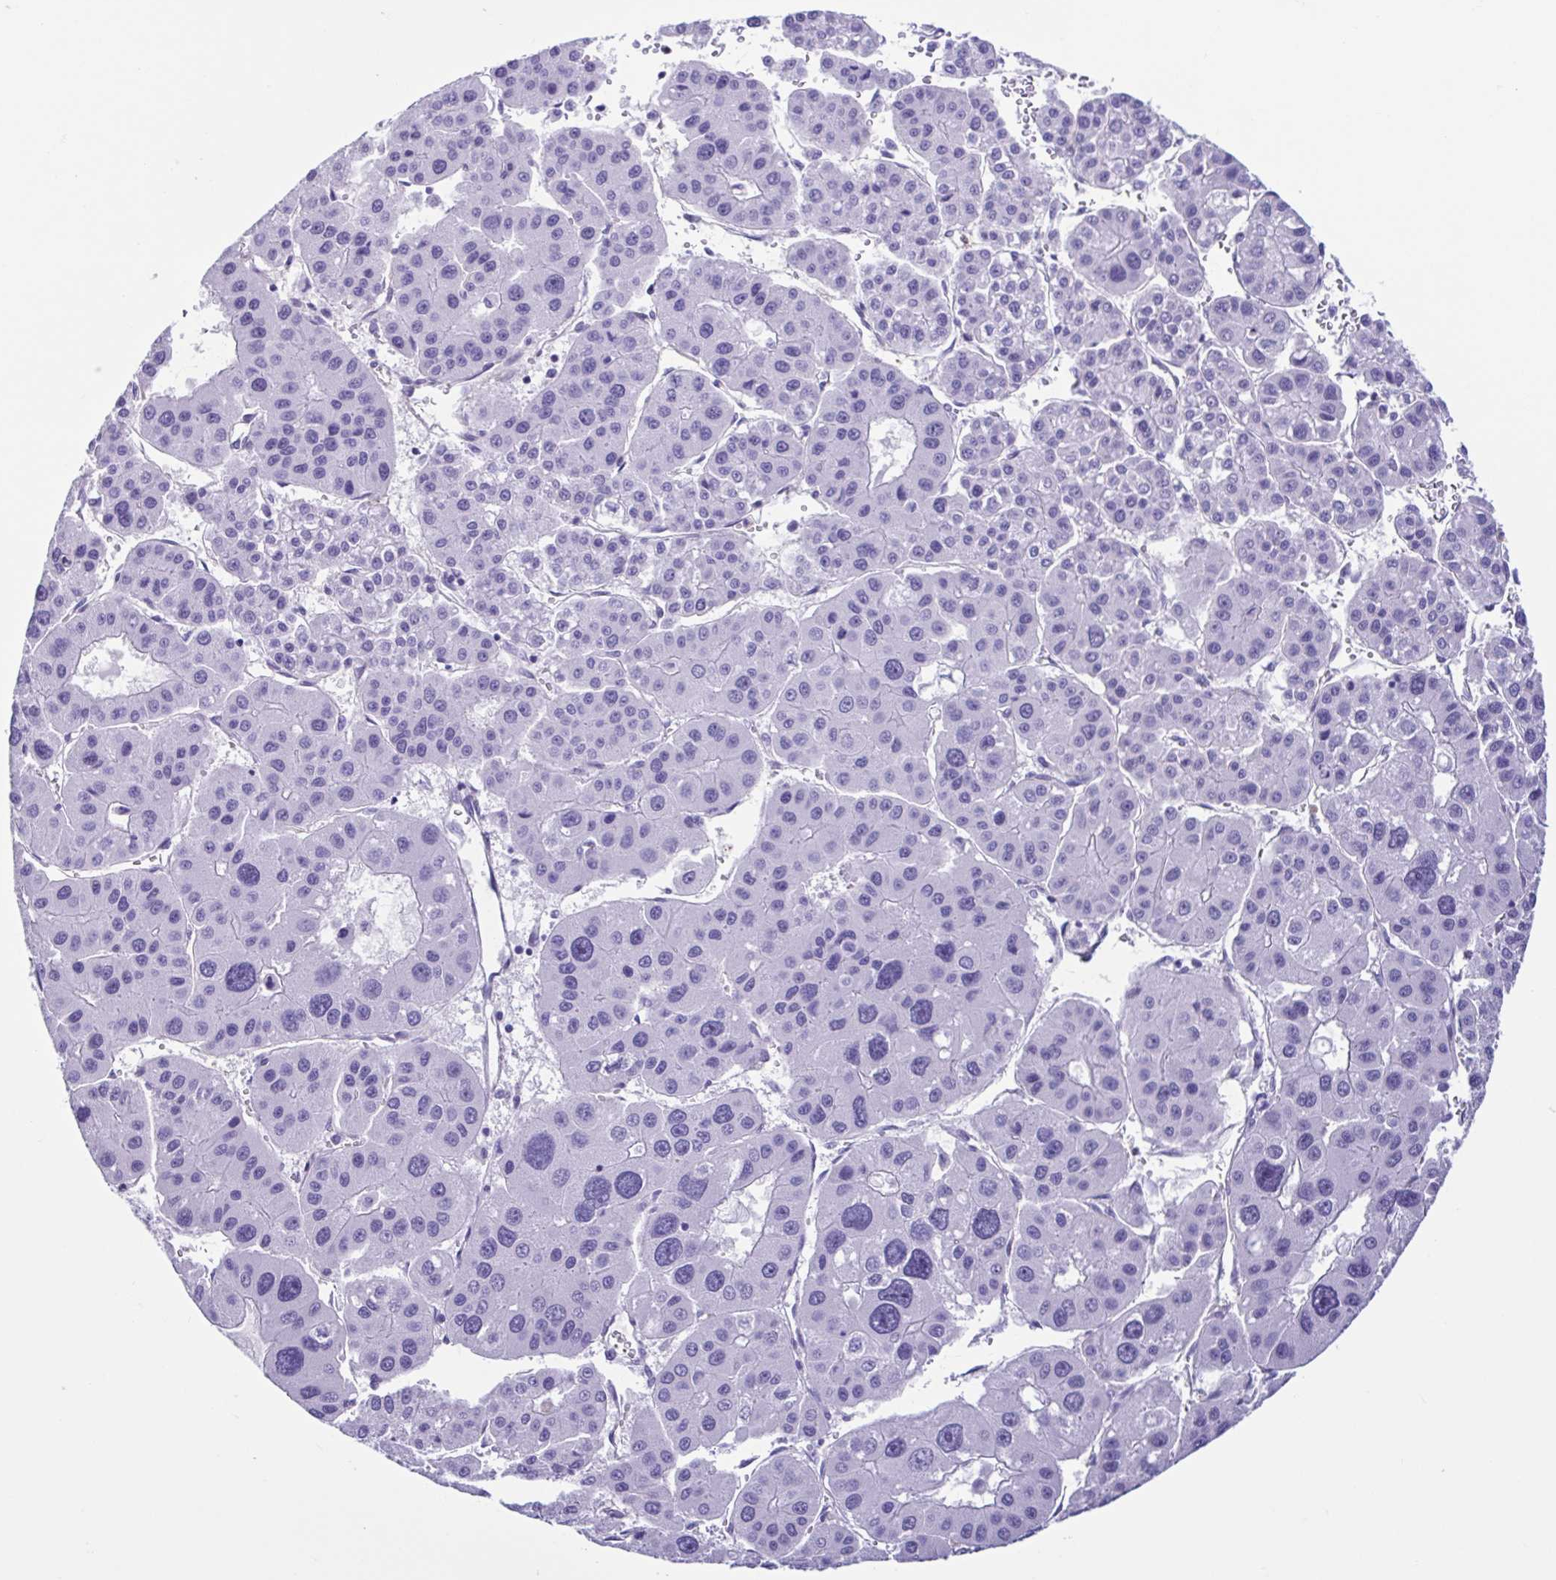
{"staining": {"intensity": "negative", "quantity": "none", "location": "none"}, "tissue": "liver cancer", "cell_type": "Tumor cells", "image_type": "cancer", "snomed": [{"axis": "morphology", "description": "Carcinoma, Hepatocellular, NOS"}, {"axis": "topography", "description": "Liver"}], "caption": "Immunohistochemistry histopathology image of neoplastic tissue: hepatocellular carcinoma (liver) stained with DAB (3,3'-diaminobenzidine) shows no significant protein expression in tumor cells. The staining was performed using DAB to visualize the protein expression in brown, while the nuclei were stained in blue with hematoxylin (Magnification: 20x).", "gene": "CYP11B1", "patient": {"sex": "male", "age": 73}}